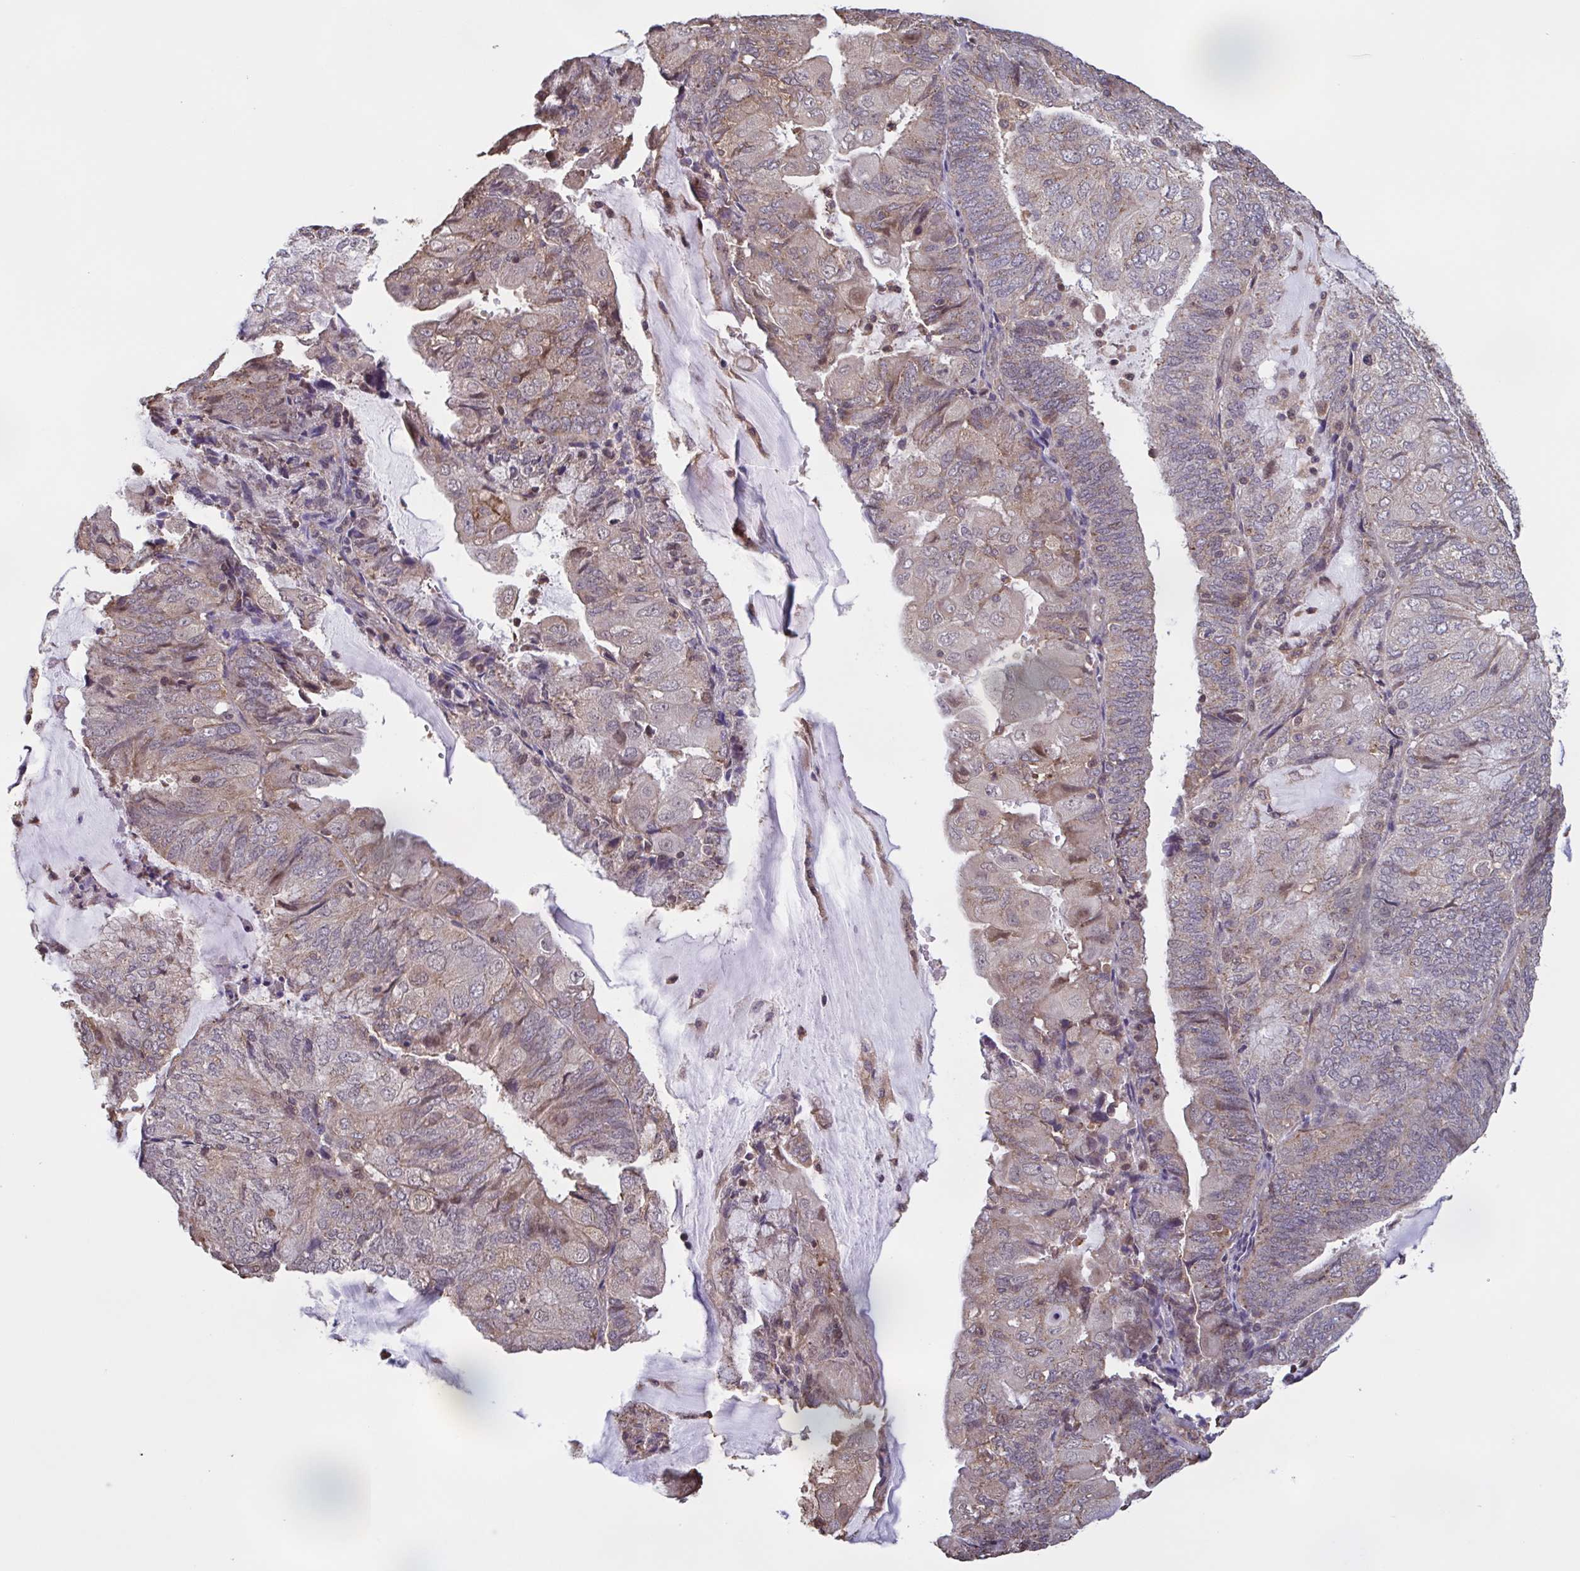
{"staining": {"intensity": "weak", "quantity": "<25%", "location": "cytoplasmic/membranous"}, "tissue": "endometrial cancer", "cell_type": "Tumor cells", "image_type": "cancer", "snomed": [{"axis": "morphology", "description": "Adenocarcinoma, NOS"}, {"axis": "topography", "description": "Endometrium"}], "caption": "Tumor cells show no significant protein expression in endometrial adenocarcinoma.", "gene": "ZNF200", "patient": {"sex": "female", "age": 81}}